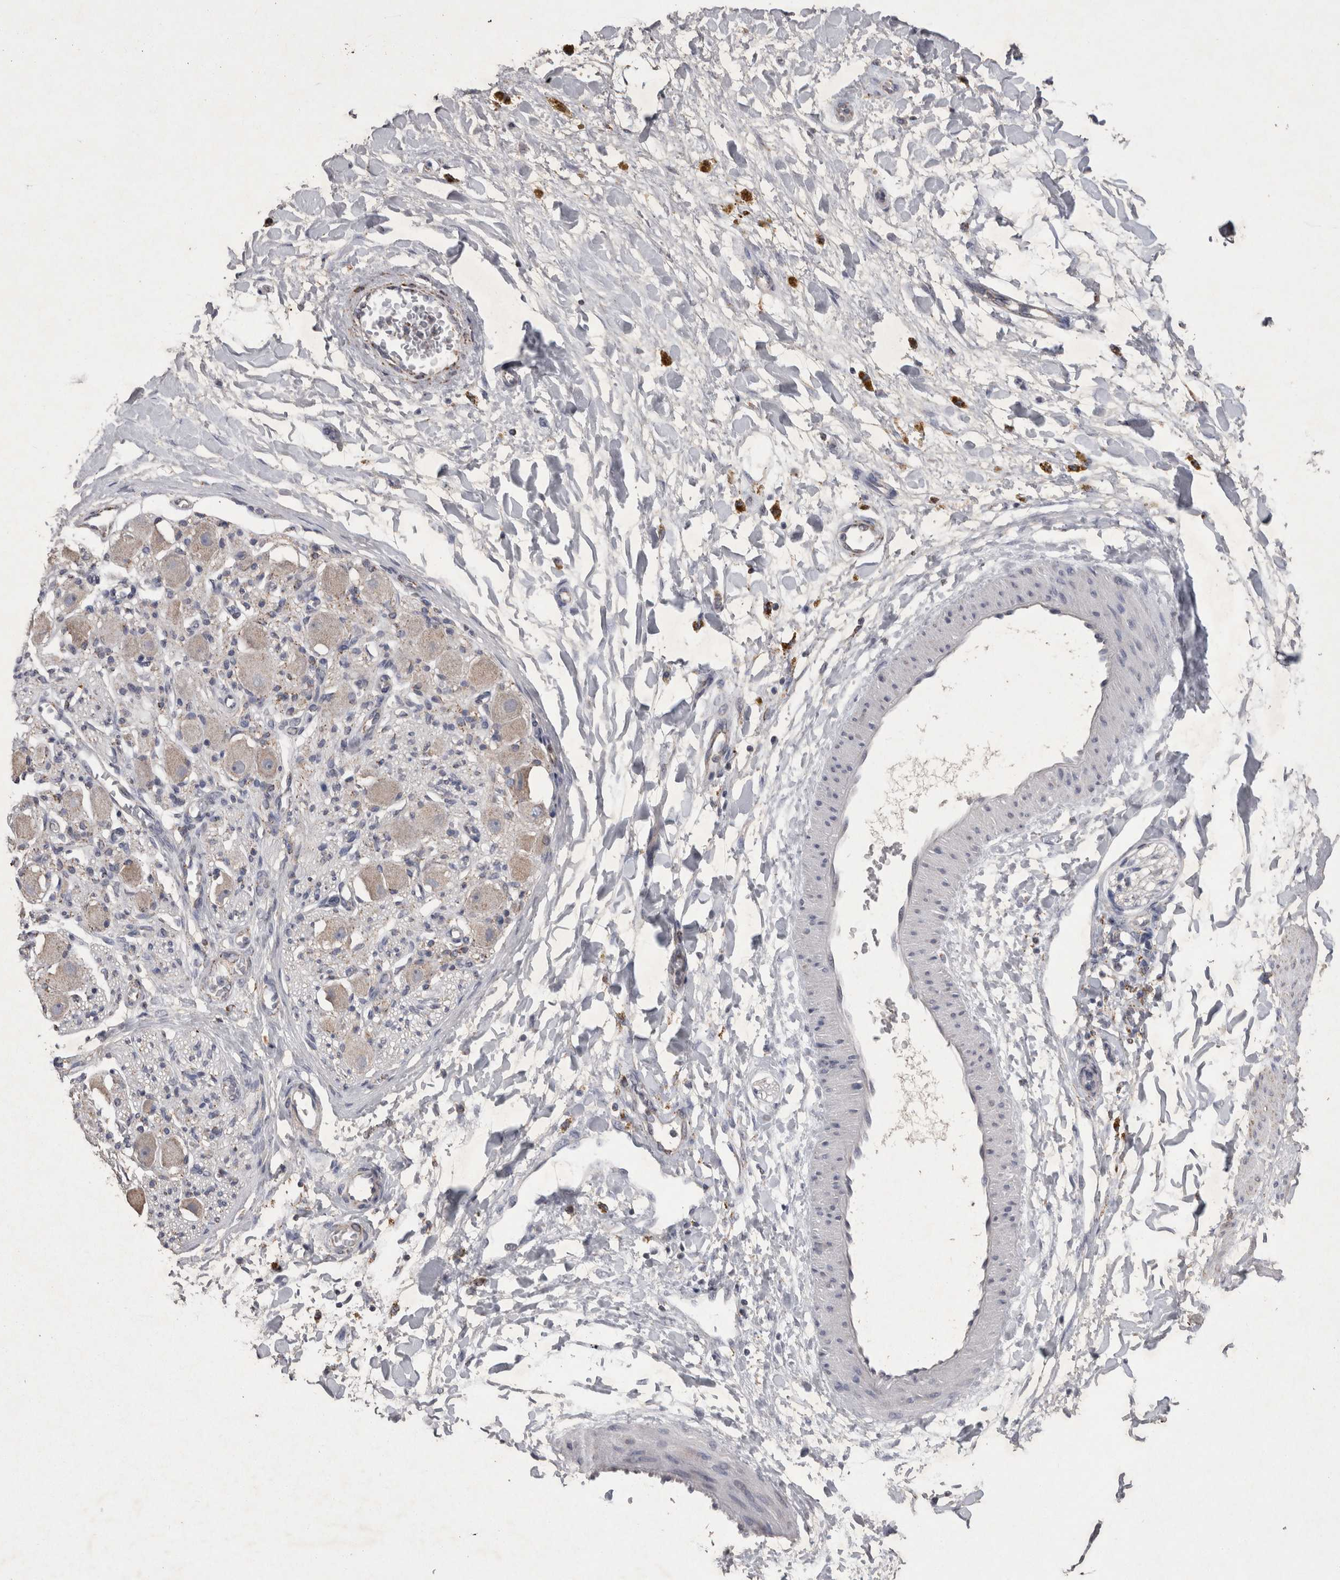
{"staining": {"intensity": "negative", "quantity": "none", "location": "none"}, "tissue": "adipose tissue", "cell_type": "Adipocytes", "image_type": "normal", "snomed": [{"axis": "morphology", "description": "Normal tissue, NOS"}, {"axis": "topography", "description": "Kidney"}, {"axis": "topography", "description": "Peripheral nerve tissue"}], "caption": "Immunohistochemistry of unremarkable human adipose tissue exhibits no expression in adipocytes.", "gene": "DKK3", "patient": {"sex": "male", "age": 7}}